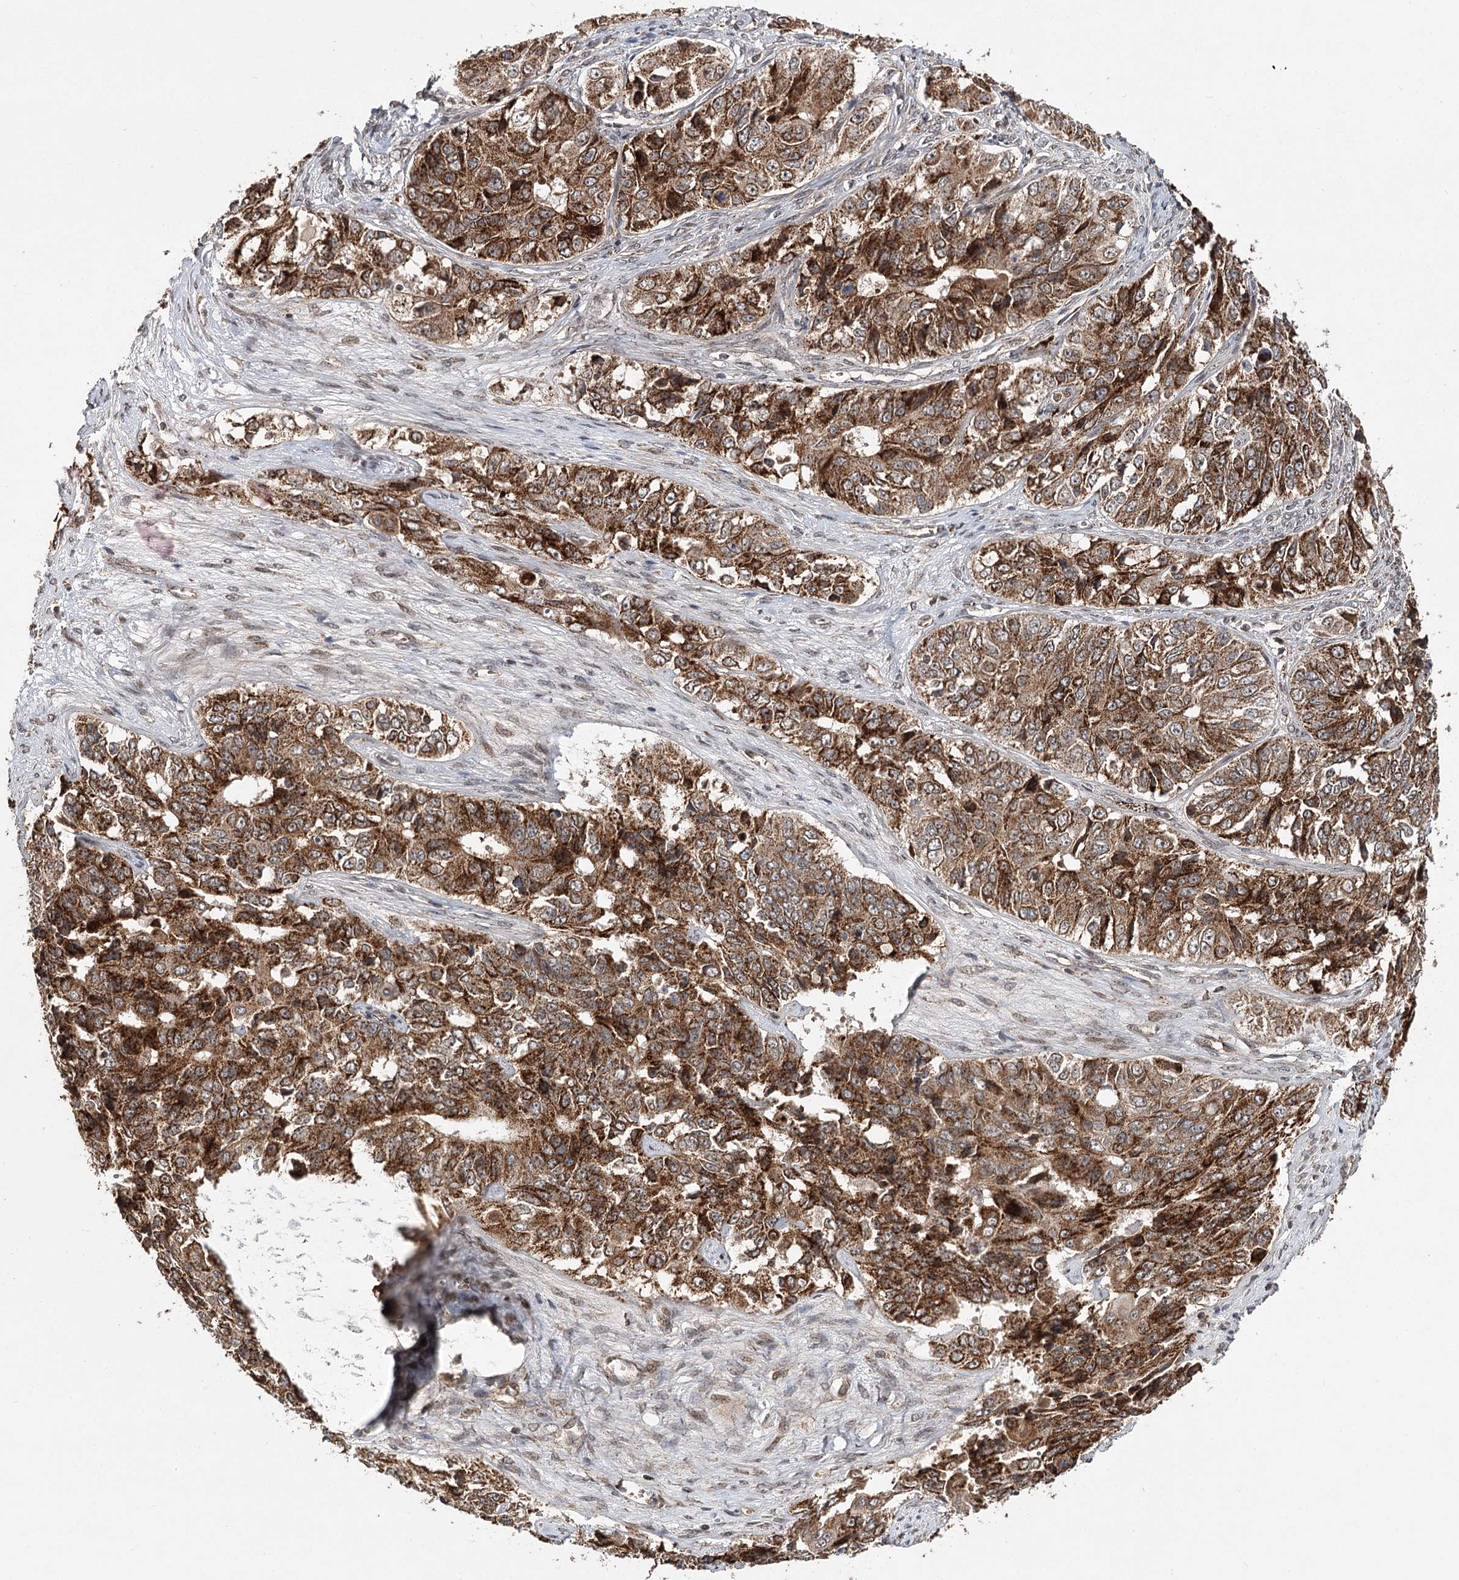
{"staining": {"intensity": "moderate", "quantity": ">75%", "location": "cytoplasmic/membranous"}, "tissue": "ovarian cancer", "cell_type": "Tumor cells", "image_type": "cancer", "snomed": [{"axis": "morphology", "description": "Carcinoma, endometroid"}, {"axis": "topography", "description": "Ovary"}], "caption": "Immunohistochemical staining of ovarian cancer (endometroid carcinoma) displays medium levels of moderate cytoplasmic/membranous expression in approximately >75% of tumor cells.", "gene": "ZNRF3", "patient": {"sex": "female", "age": 51}}